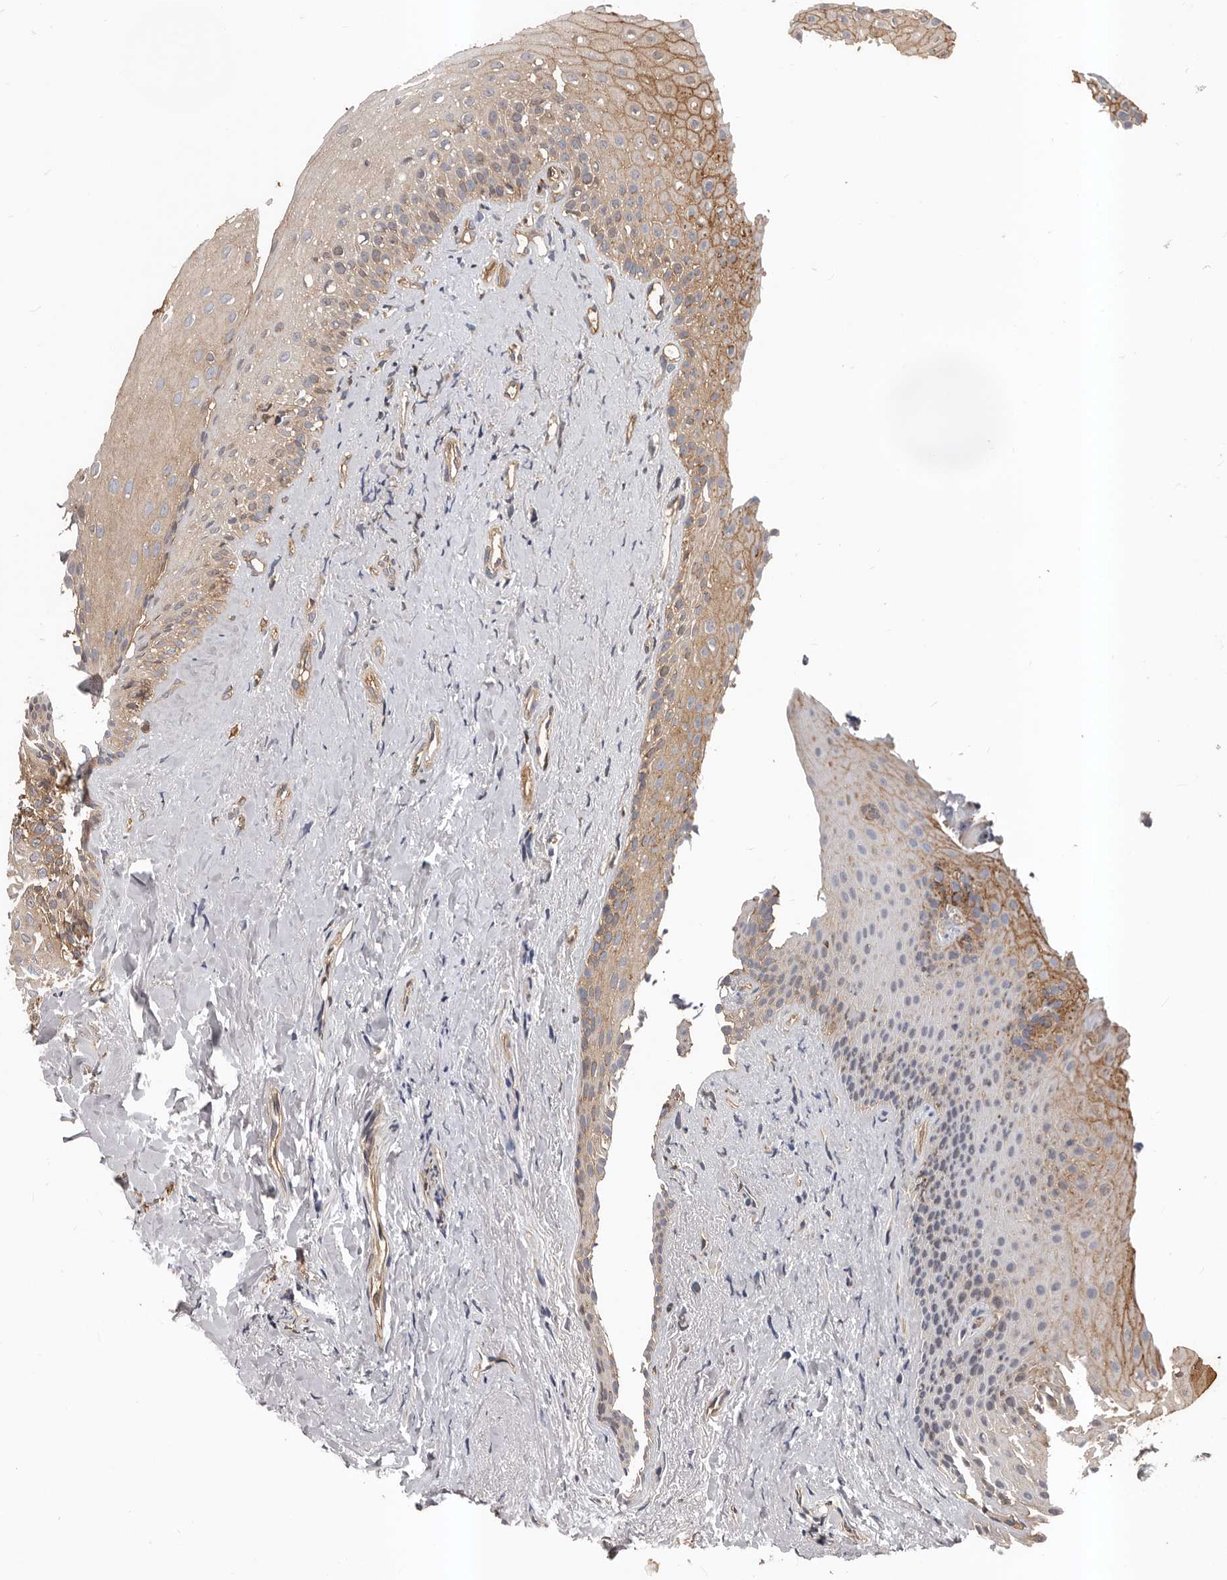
{"staining": {"intensity": "moderate", "quantity": ">75%", "location": "cytoplasmic/membranous"}, "tissue": "oral mucosa", "cell_type": "Squamous epithelial cells", "image_type": "normal", "snomed": [{"axis": "morphology", "description": "Normal tissue, NOS"}, {"axis": "topography", "description": "Oral tissue"}], "caption": "Immunohistochemistry staining of benign oral mucosa, which reveals medium levels of moderate cytoplasmic/membranous positivity in about >75% of squamous epithelial cells indicating moderate cytoplasmic/membranous protein positivity. The staining was performed using DAB (brown) for protein detection and nuclei were counterstained in hematoxylin (blue).", "gene": "PNRC2", "patient": {"sex": "female", "age": 63}}